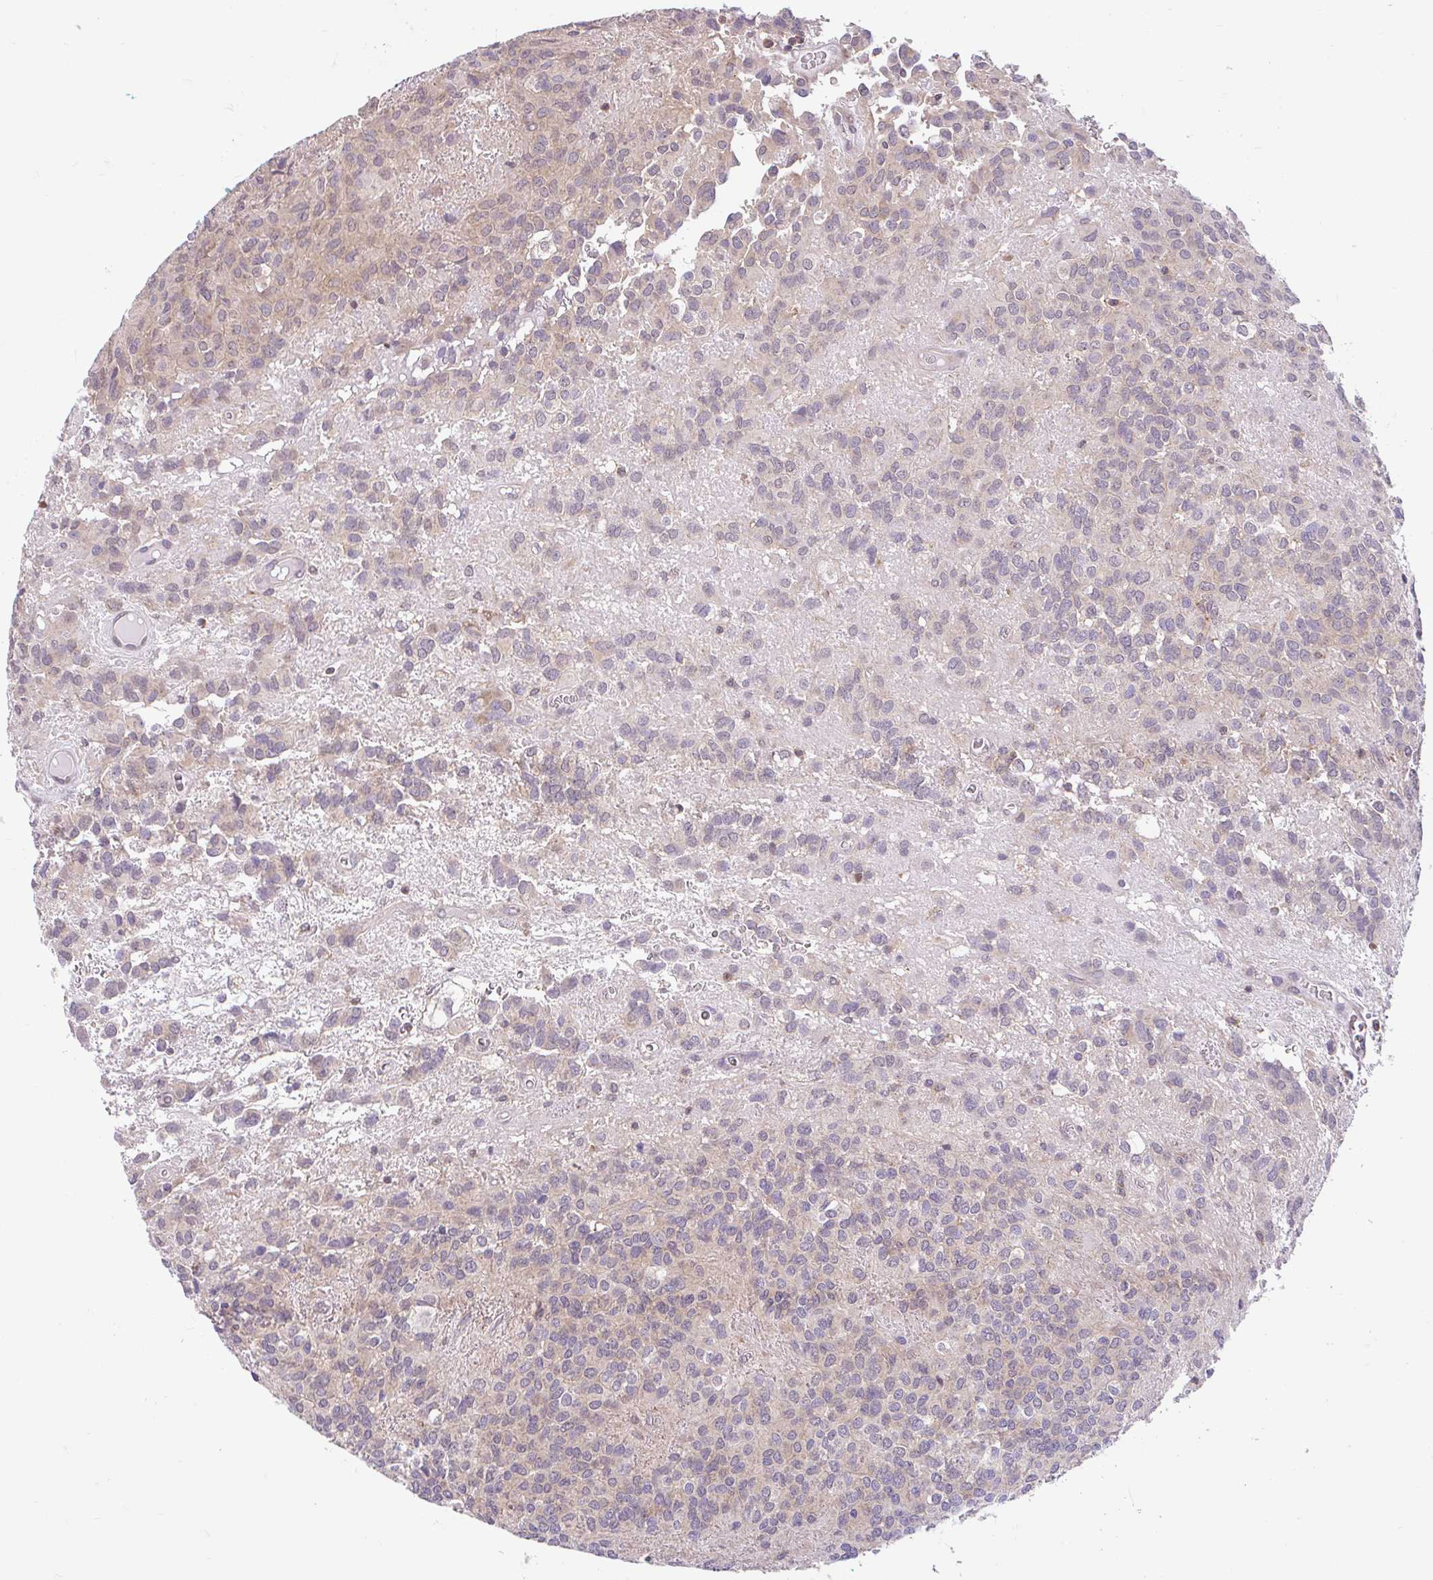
{"staining": {"intensity": "moderate", "quantity": "<25%", "location": "cytoplasmic/membranous"}, "tissue": "glioma", "cell_type": "Tumor cells", "image_type": "cancer", "snomed": [{"axis": "morphology", "description": "Glioma, malignant, Low grade"}, {"axis": "topography", "description": "Brain"}], "caption": "Human malignant low-grade glioma stained with a protein marker reveals moderate staining in tumor cells.", "gene": "RALBP1", "patient": {"sex": "male", "age": 56}}